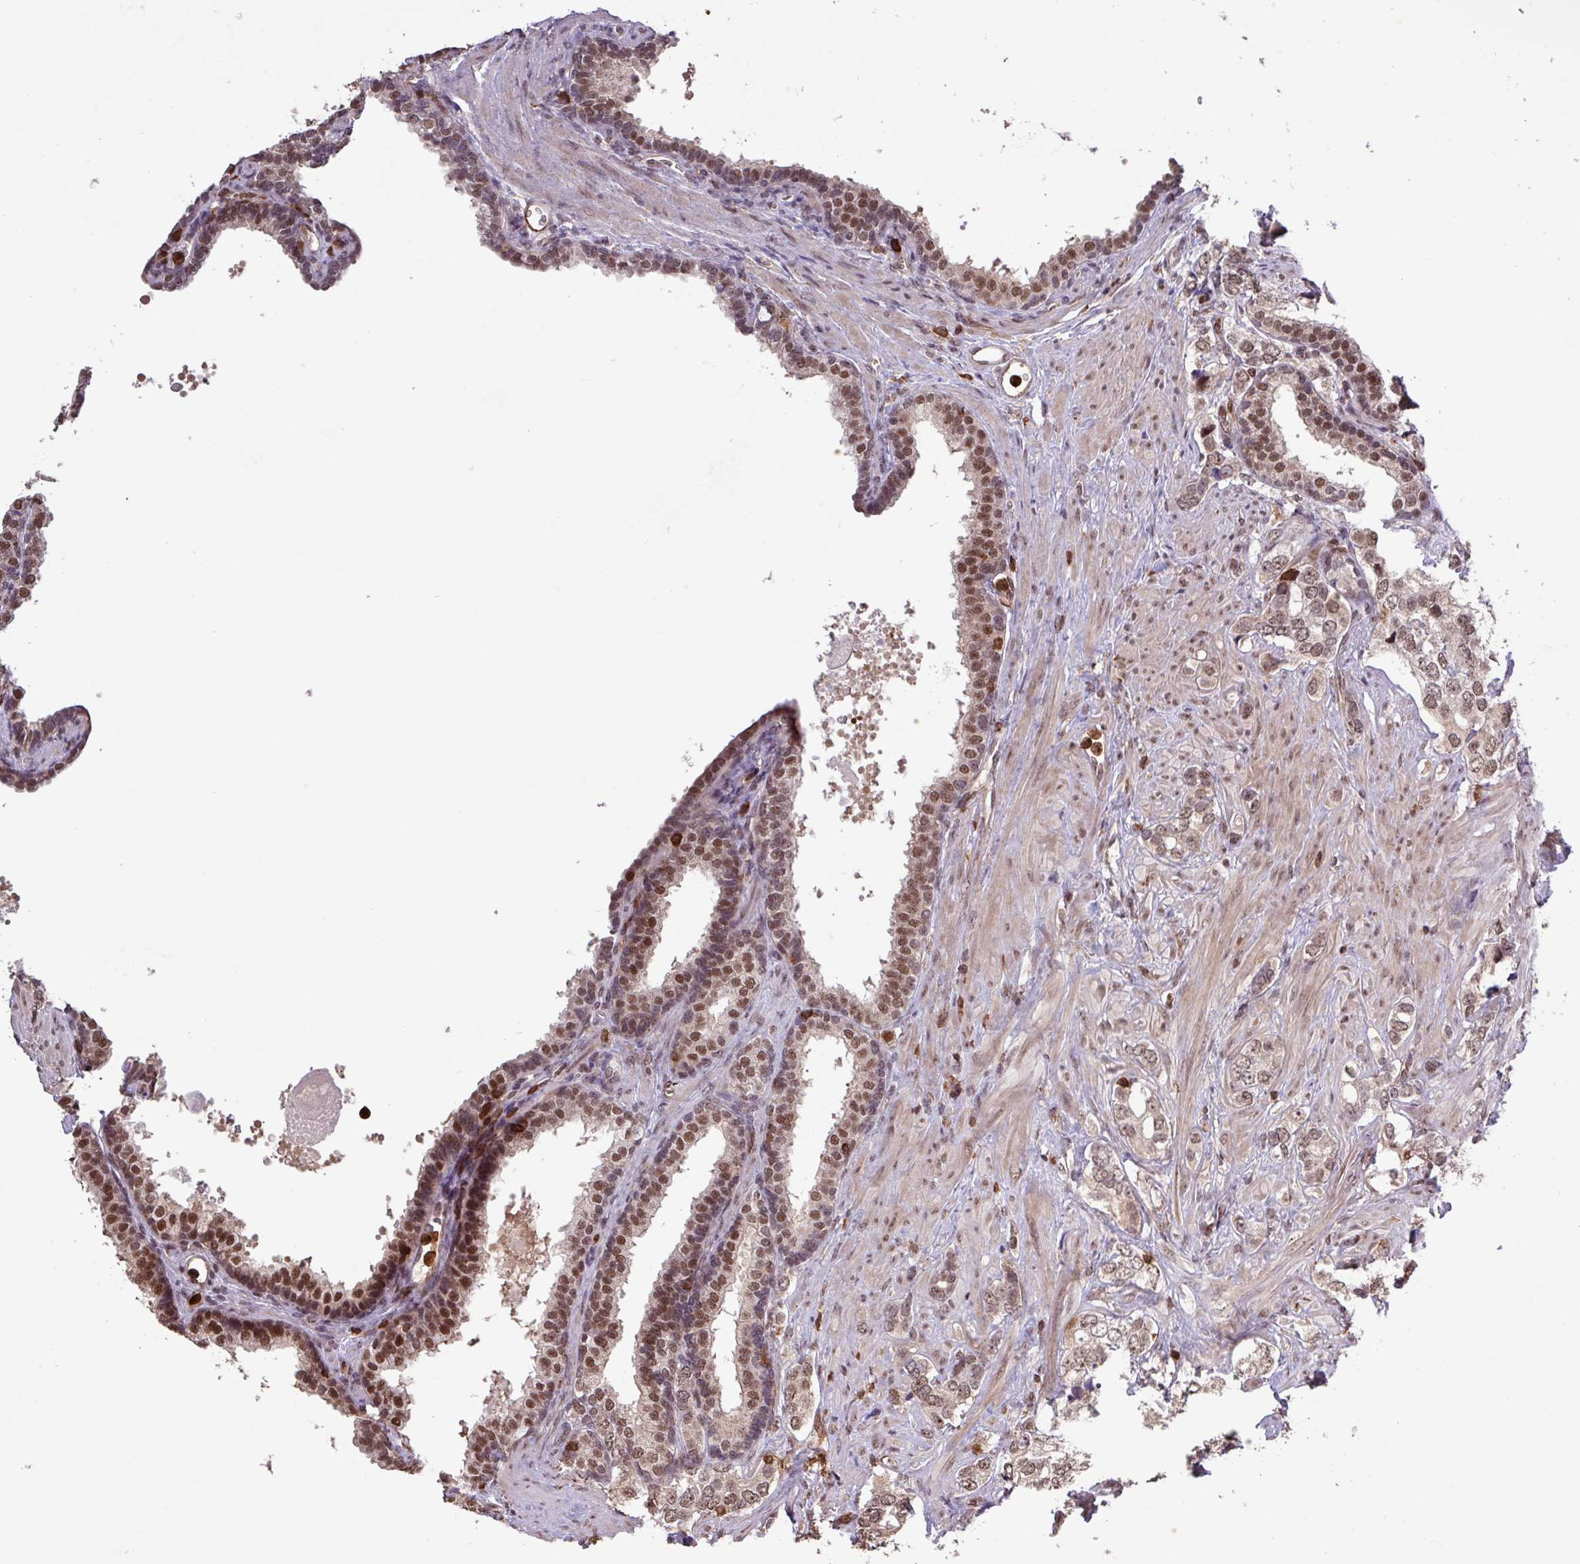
{"staining": {"intensity": "moderate", "quantity": ">75%", "location": "nuclear"}, "tissue": "prostate cancer", "cell_type": "Tumor cells", "image_type": "cancer", "snomed": [{"axis": "morphology", "description": "Adenocarcinoma, High grade"}, {"axis": "topography", "description": "Prostate"}], "caption": "The photomicrograph demonstrates immunohistochemical staining of adenocarcinoma (high-grade) (prostate). There is moderate nuclear expression is identified in approximately >75% of tumor cells.", "gene": "GON7", "patient": {"sex": "male", "age": 66}}